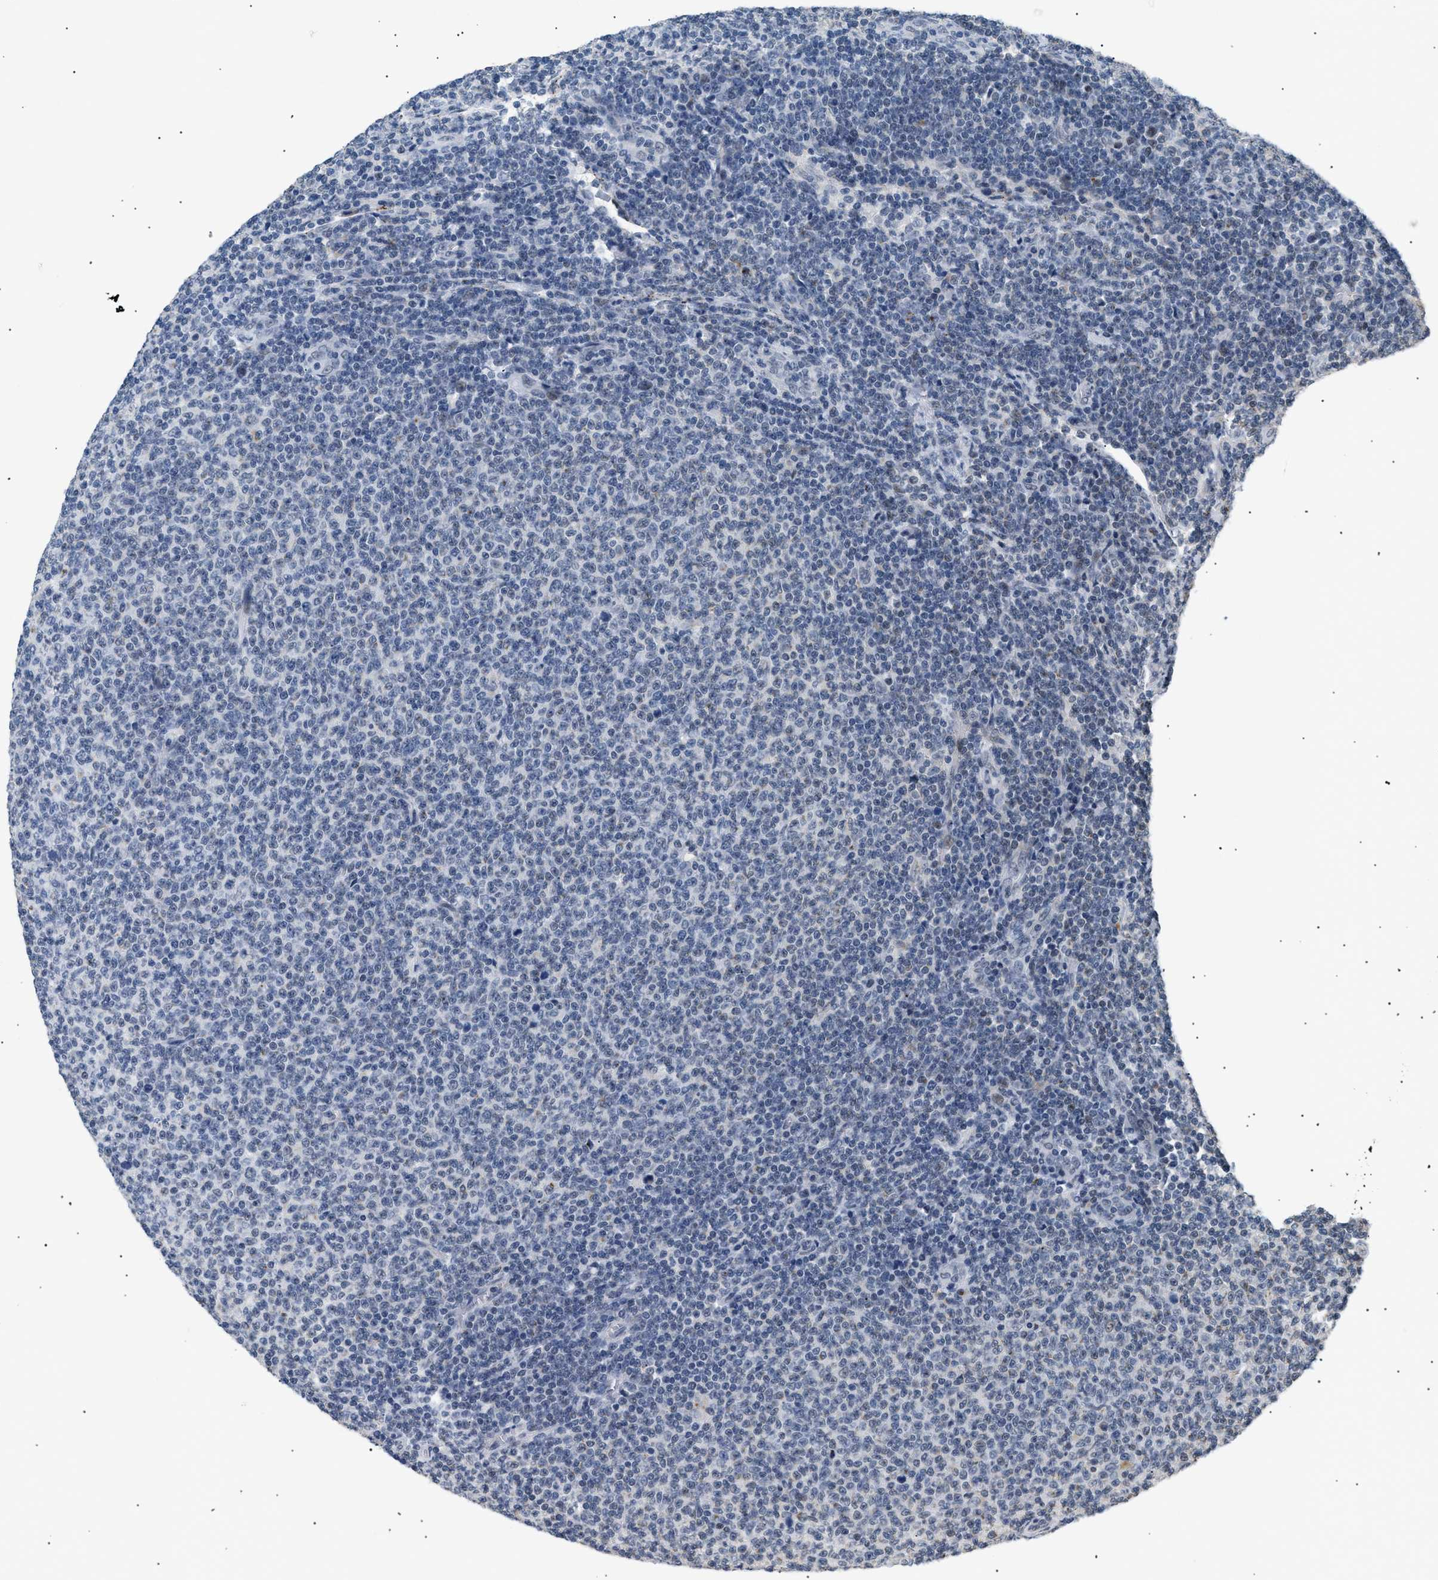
{"staining": {"intensity": "negative", "quantity": "none", "location": "none"}, "tissue": "lymphoma", "cell_type": "Tumor cells", "image_type": "cancer", "snomed": [{"axis": "morphology", "description": "Malignant lymphoma, non-Hodgkin's type, Low grade"}, {"axis": "topography", "description": "Lymph node"}], "caption": "IHC image of neoplastic tissue: low-grade malignant lymphoma, non-Hodgkin's type stained with DAB (3,3'-diaminobenzidine) displays no significant protein staining in tumor cells.", "gene": "KCNC3", "patient": {"sex": "male", "age": 66}}